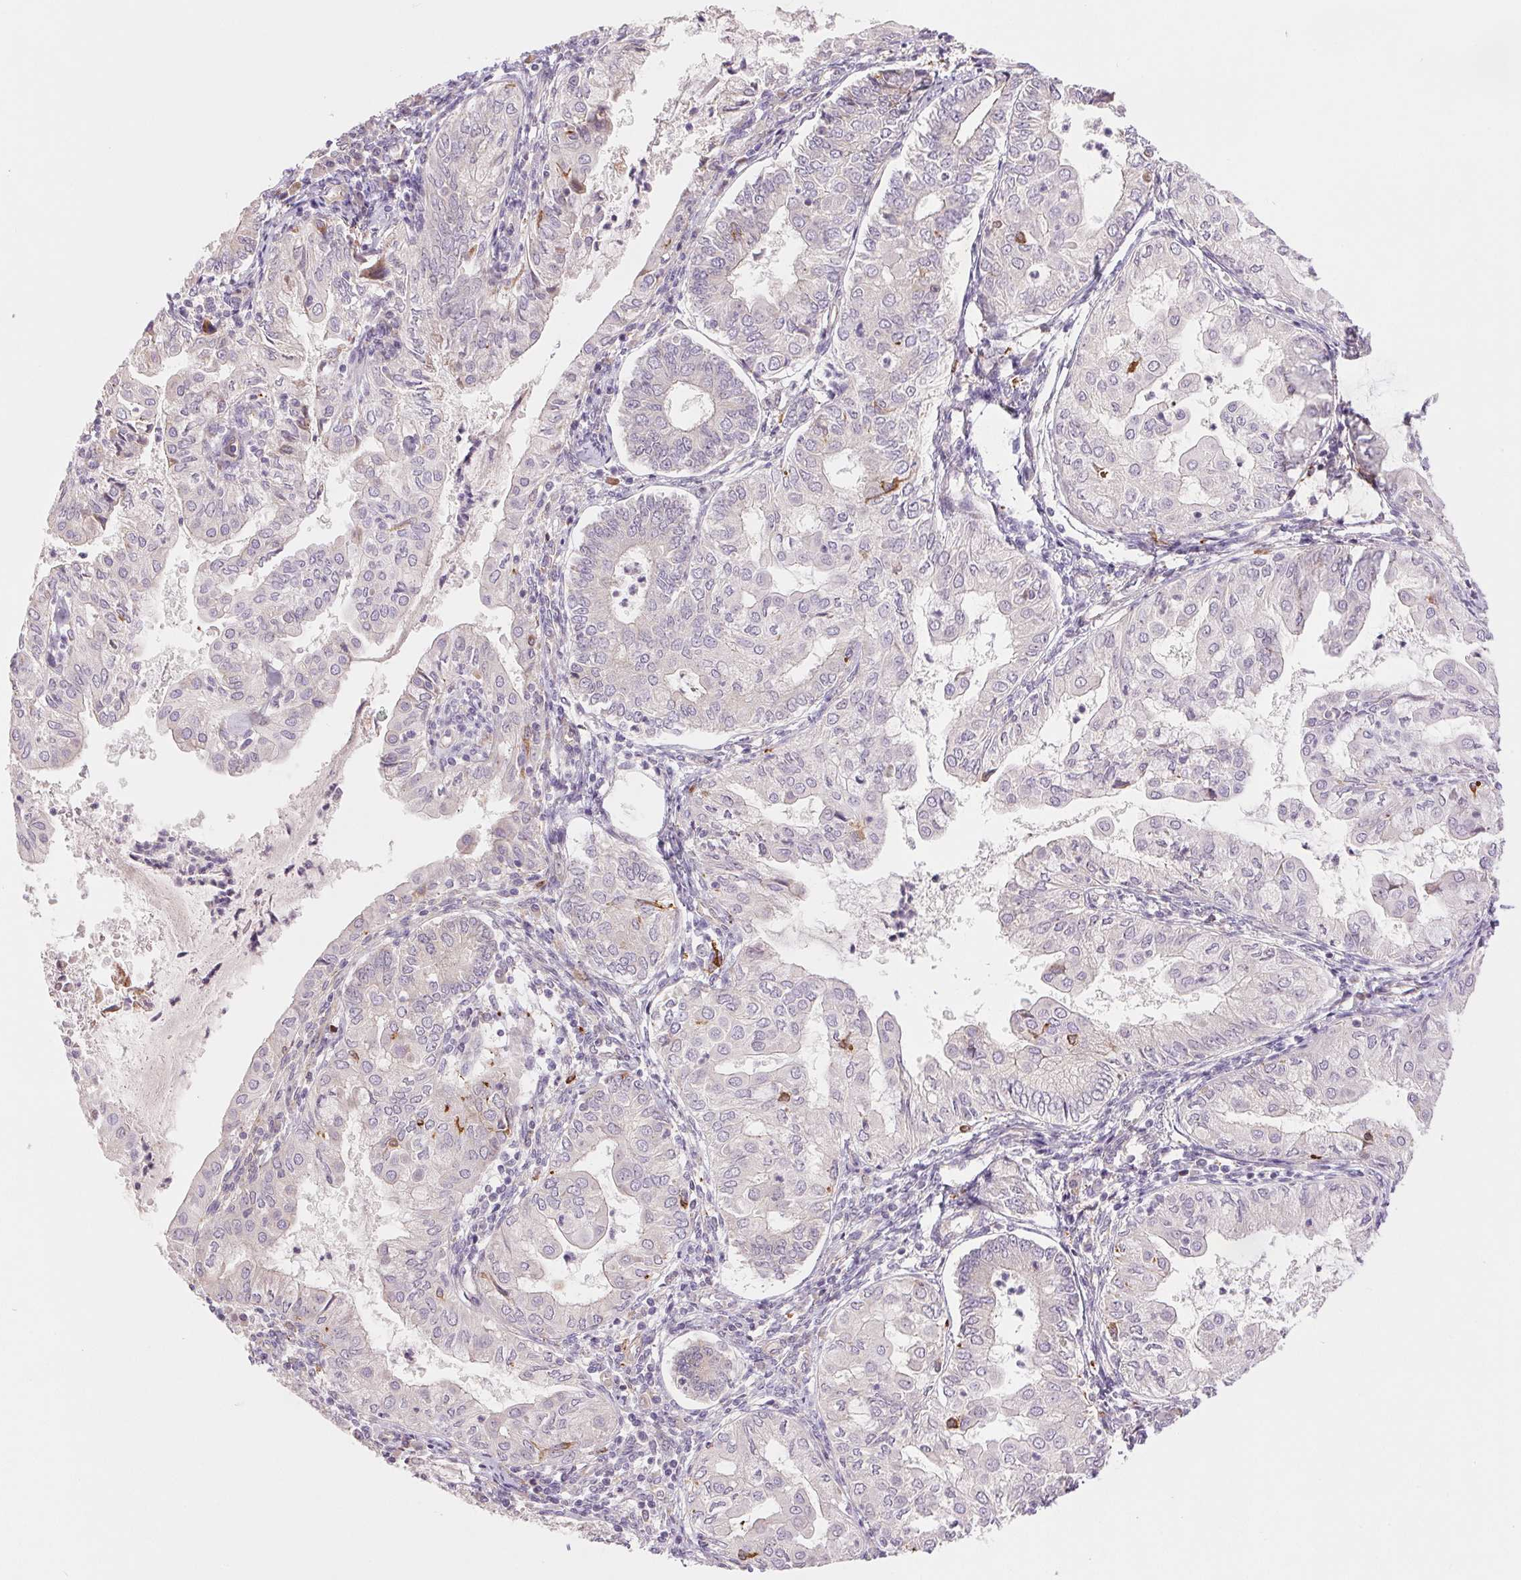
{"staining": {"intensity": "negative", "quantity": "none", "location": "none"}, "tissue": "endometrial cancer", "cell_type": "Tumor cells", "image_type": "cancer", "snomed": [{"axis": "morphology", "description": "Adenocarcinoma, NOS"}, {"axis": "topography", "description": "Endometrium"}], "caption": "A high-resolution image shows IHC staining of endometrial cancer, which displays no significant expression in tumor cells.", "gene": "METTL17", "patient": {"sex": "female", "age": 68}}